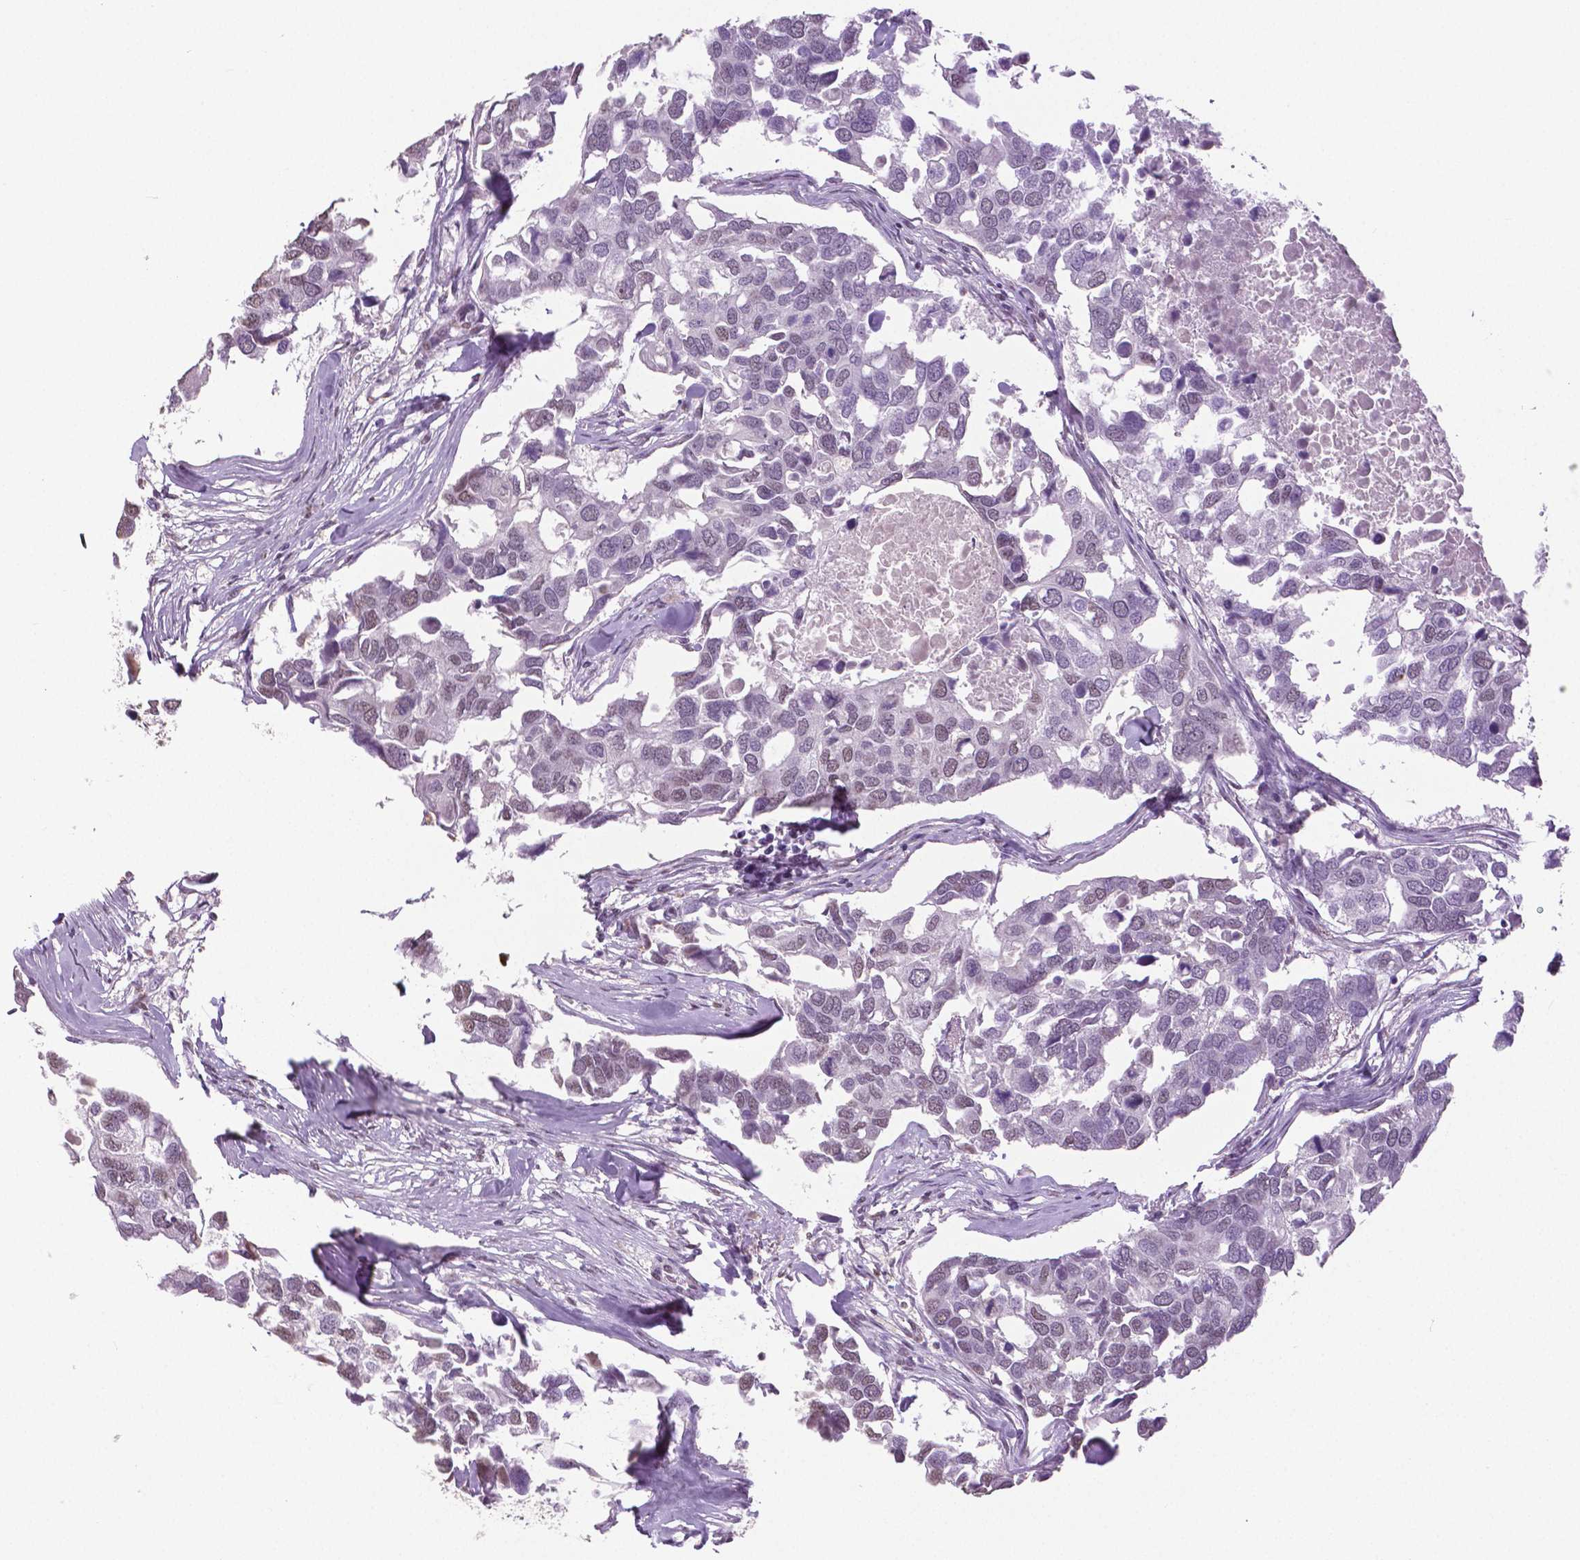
{"staining": {"intensity": "negative", "quantity": "none", "location": "none"}, "tissue": "breast cancer", "cell_type": "Tumor cells", "image_type": "cancer", "snomed": [{"axis": "morphology", "description": "Duct carcinoma"}, {"axis": "topography", "description": "Breast"}], "caption": "Tumor cells are negative for brown protein staining in invasive ductal carcinoma (breast).", "gene": "IGF2BP1", "patient": {"sex": "female", "age": 83}}